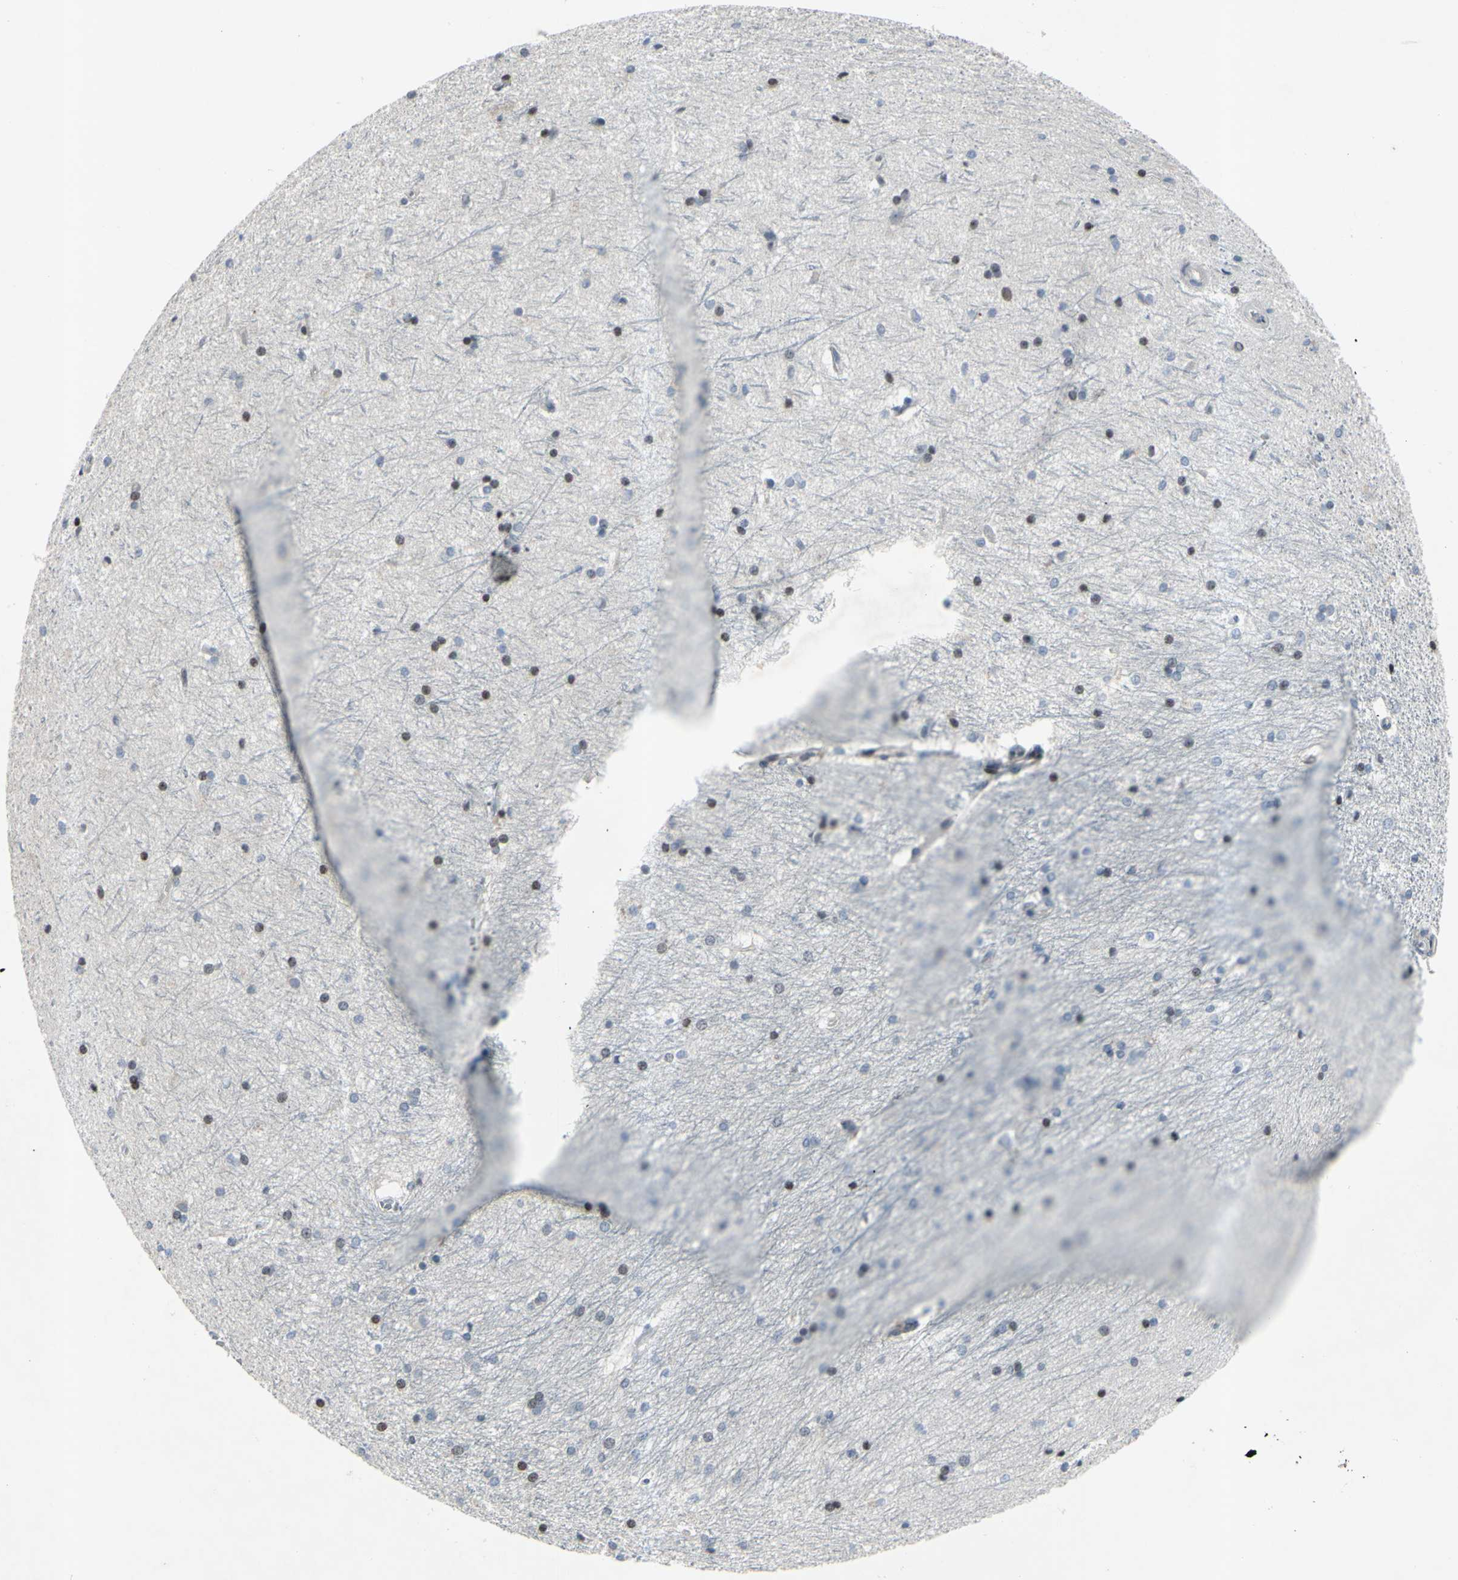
{"staining": {"intensity": "moderate", "quantity": "<25%", "location": "nuclear"}, "tissue": "hippocampus", "cell_type": "Glial cells", "image_type": "normal", "snomed": [{"axis": "morphology", "description": "Normal tissue, NOS"}, {"axis": "topography", "description": "Hippocampus"}], "caption": "A histopathology image of hippocampus stained for a protein demonstrates moderate nuclear brown staining in glial cells. The staining is performed using DAB brown chromogen to label protein expression. The nuclei are counter-stained blue using hematoxylin.", "gene": "ARG1", "patient": {"sex": "female", "age": 19}}